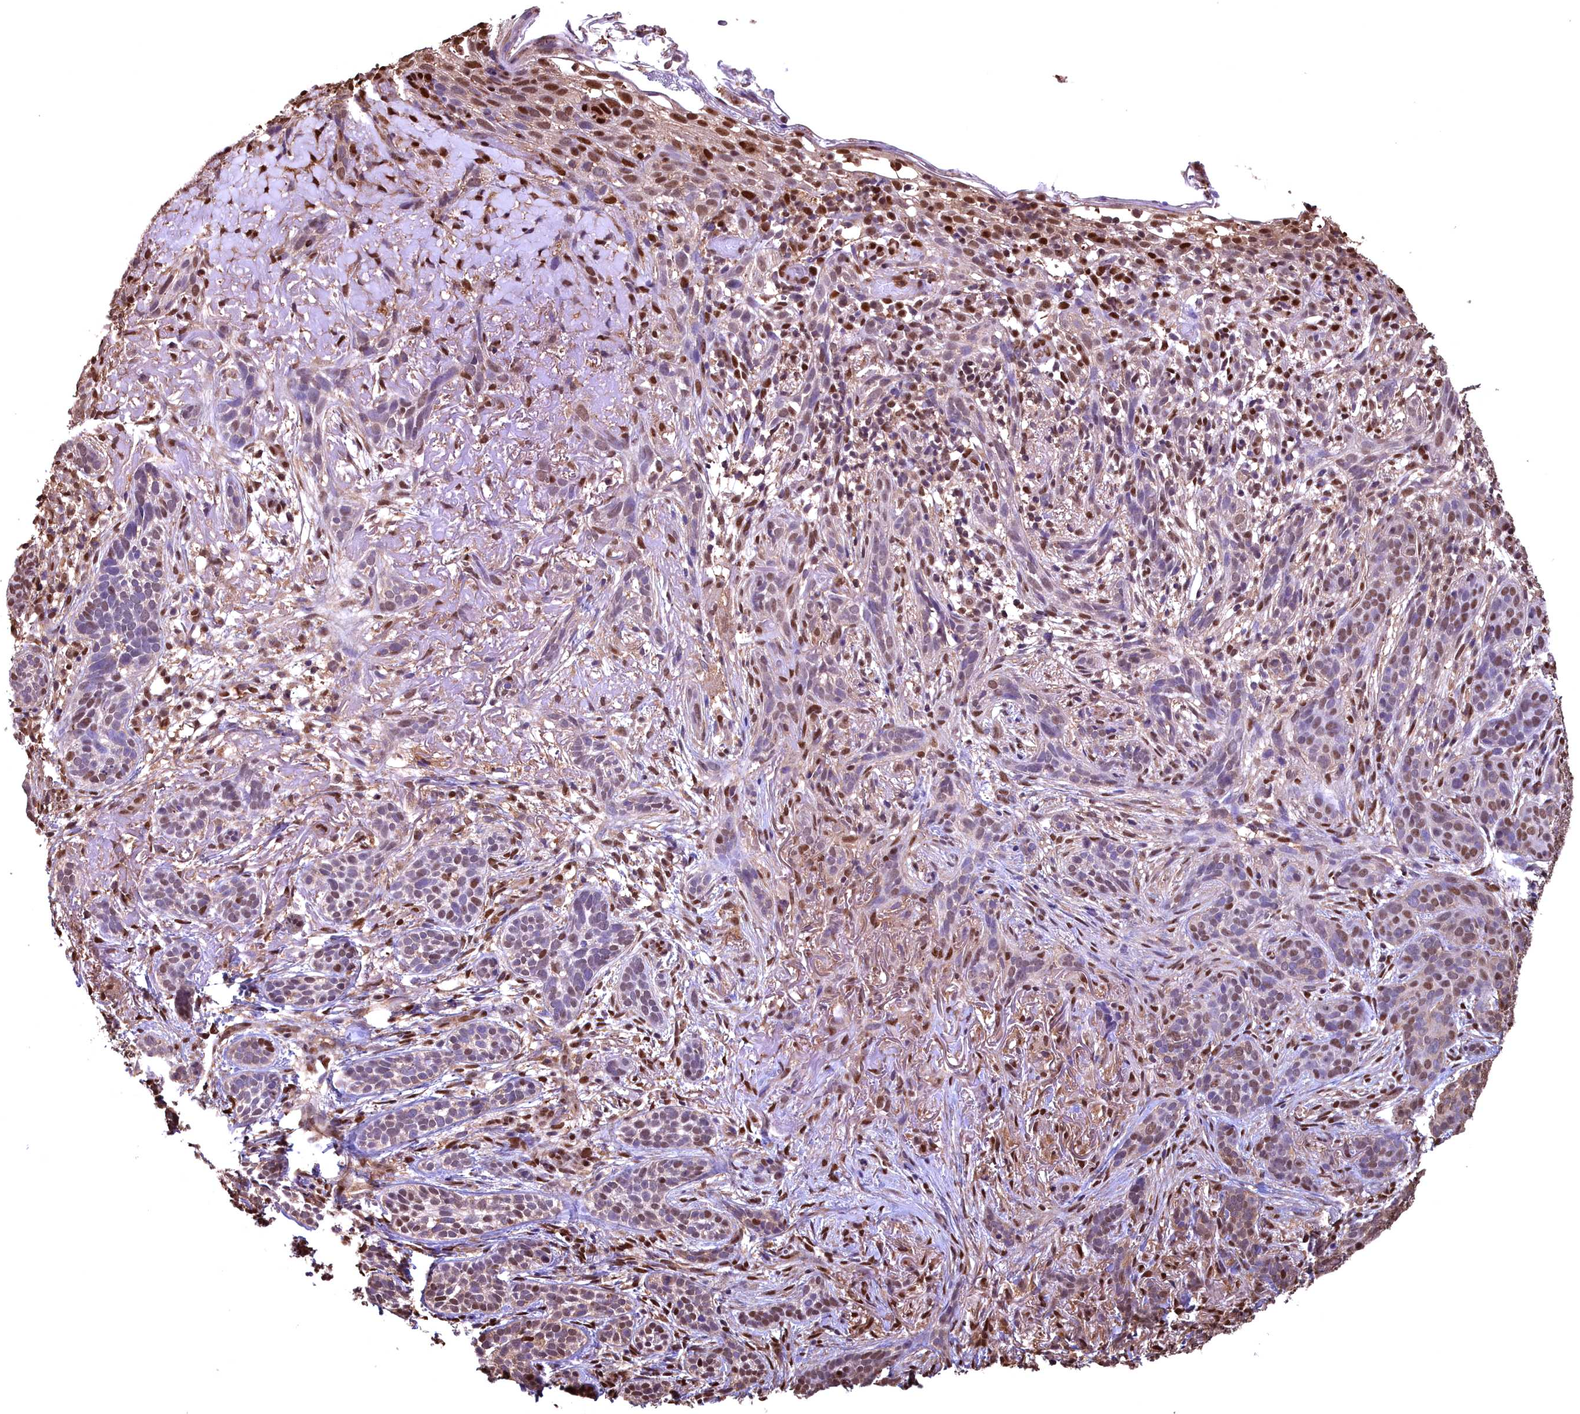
{"staining": {"intensity": "moderate", "quantity": "<25%", "location": "nuclear"}, "tissue": "skin cancer", "cell_type": "Tumor cells", "image_type": "cancer", "snomed": [{"axis": "morphology", "description": "Basal cell carcinoma"}, {"axis": "topography", "description": "Skin"}], "caption": "Immunohistochemistry photomicrograph of human skin cancer stained for a protein (brown), which exhibits low levels of moderate nuclear staining in about <25% of tumor cells.", "gene": "GAPDH", "patient": {"sex": "male", "age": 71}}